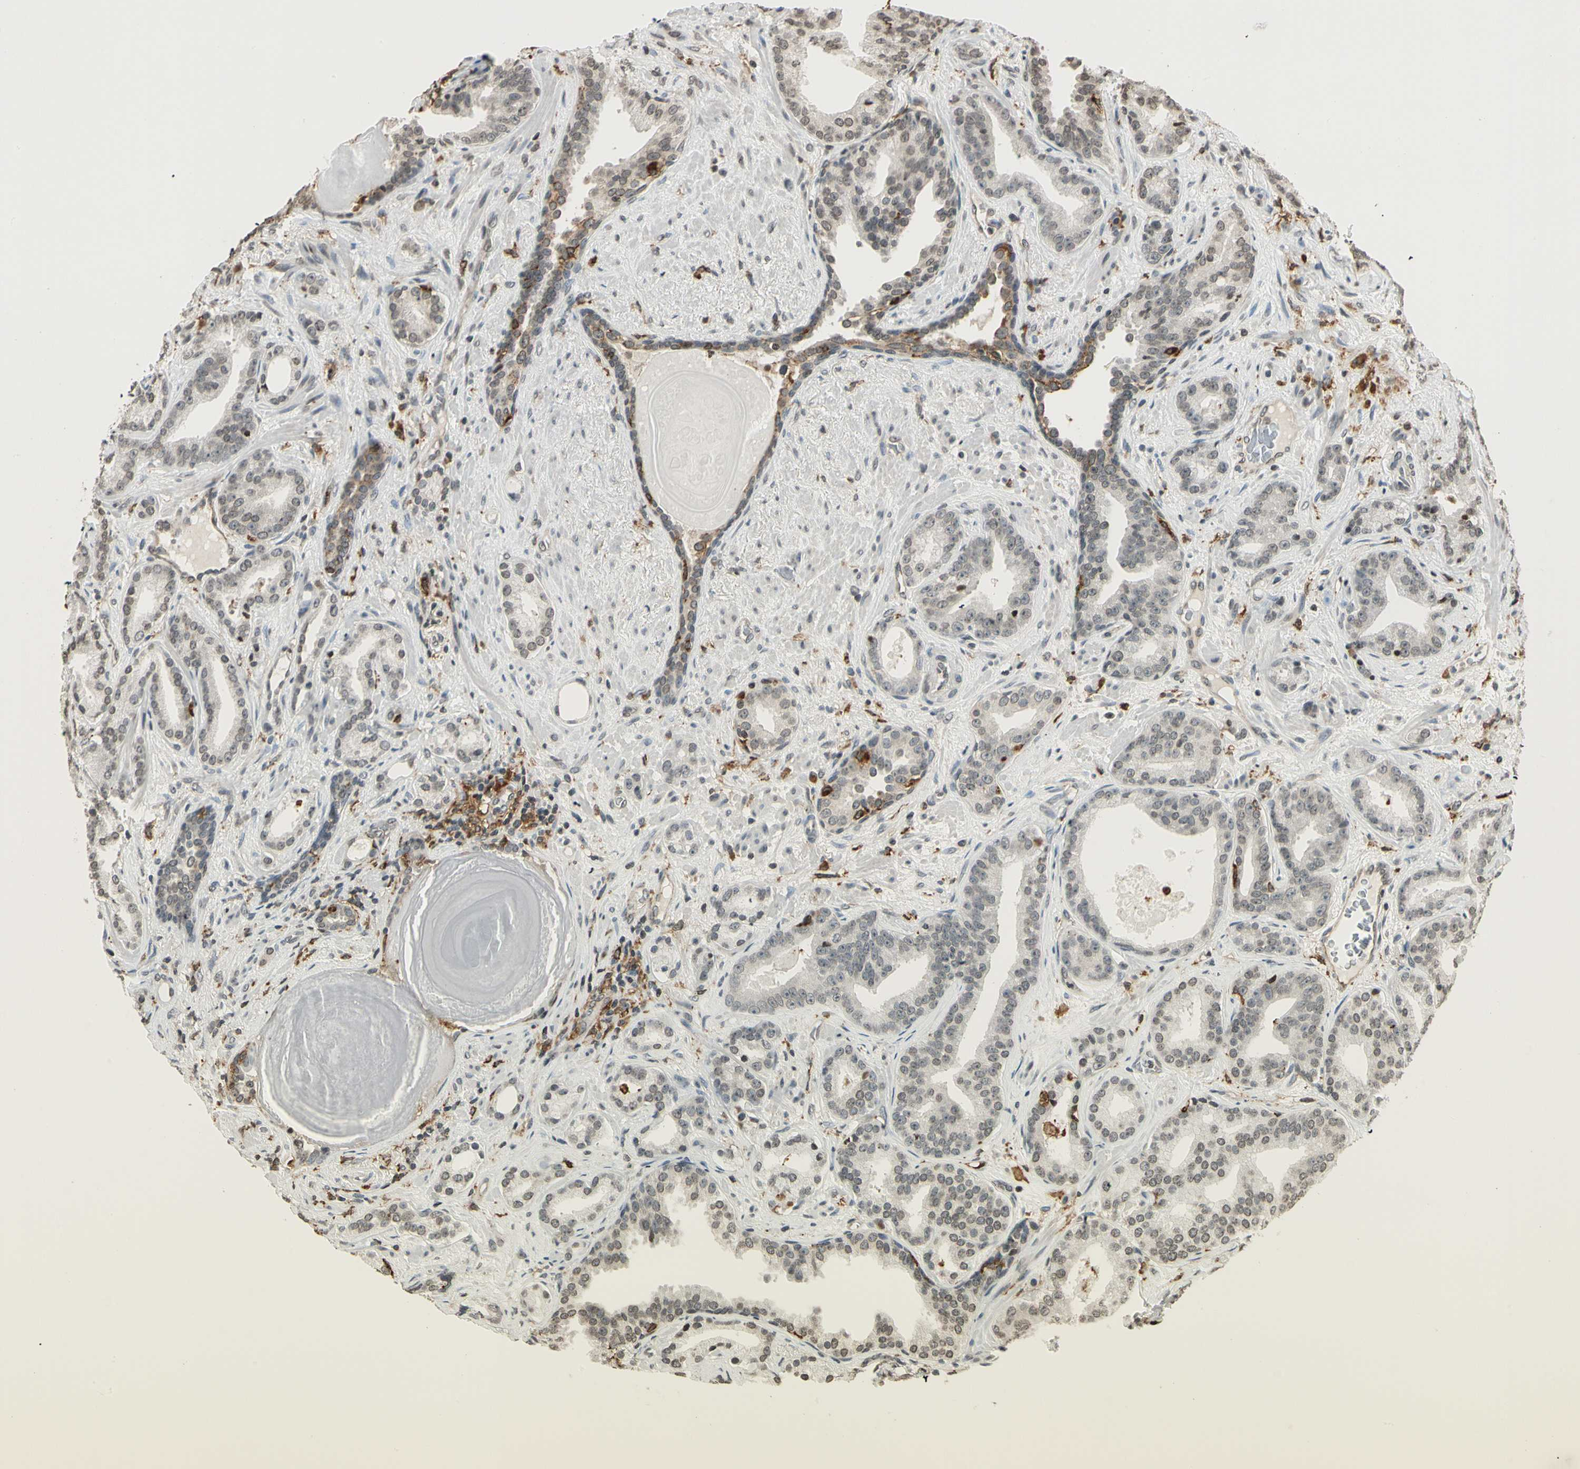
{"staining": {"intensity": "weak", "quantity": "25%-75%", "location": "nuclear"}, "tissue": "prostate cancer", "cell_type": "Tumor cells", "image_type": "cancer", "snomed": [{"axis": "morphology", "description": "Adenocarcinoma, Low grade"}, {"axis": "topography", "description": "Prostate"}], "caption": "Prostate cancer stained with immunohistochemistry demonstrates weak nuclear staining in about 25%-75% of tumor cells.", "gene": "FER", "patient": {"sex": "male", "age": 63}}